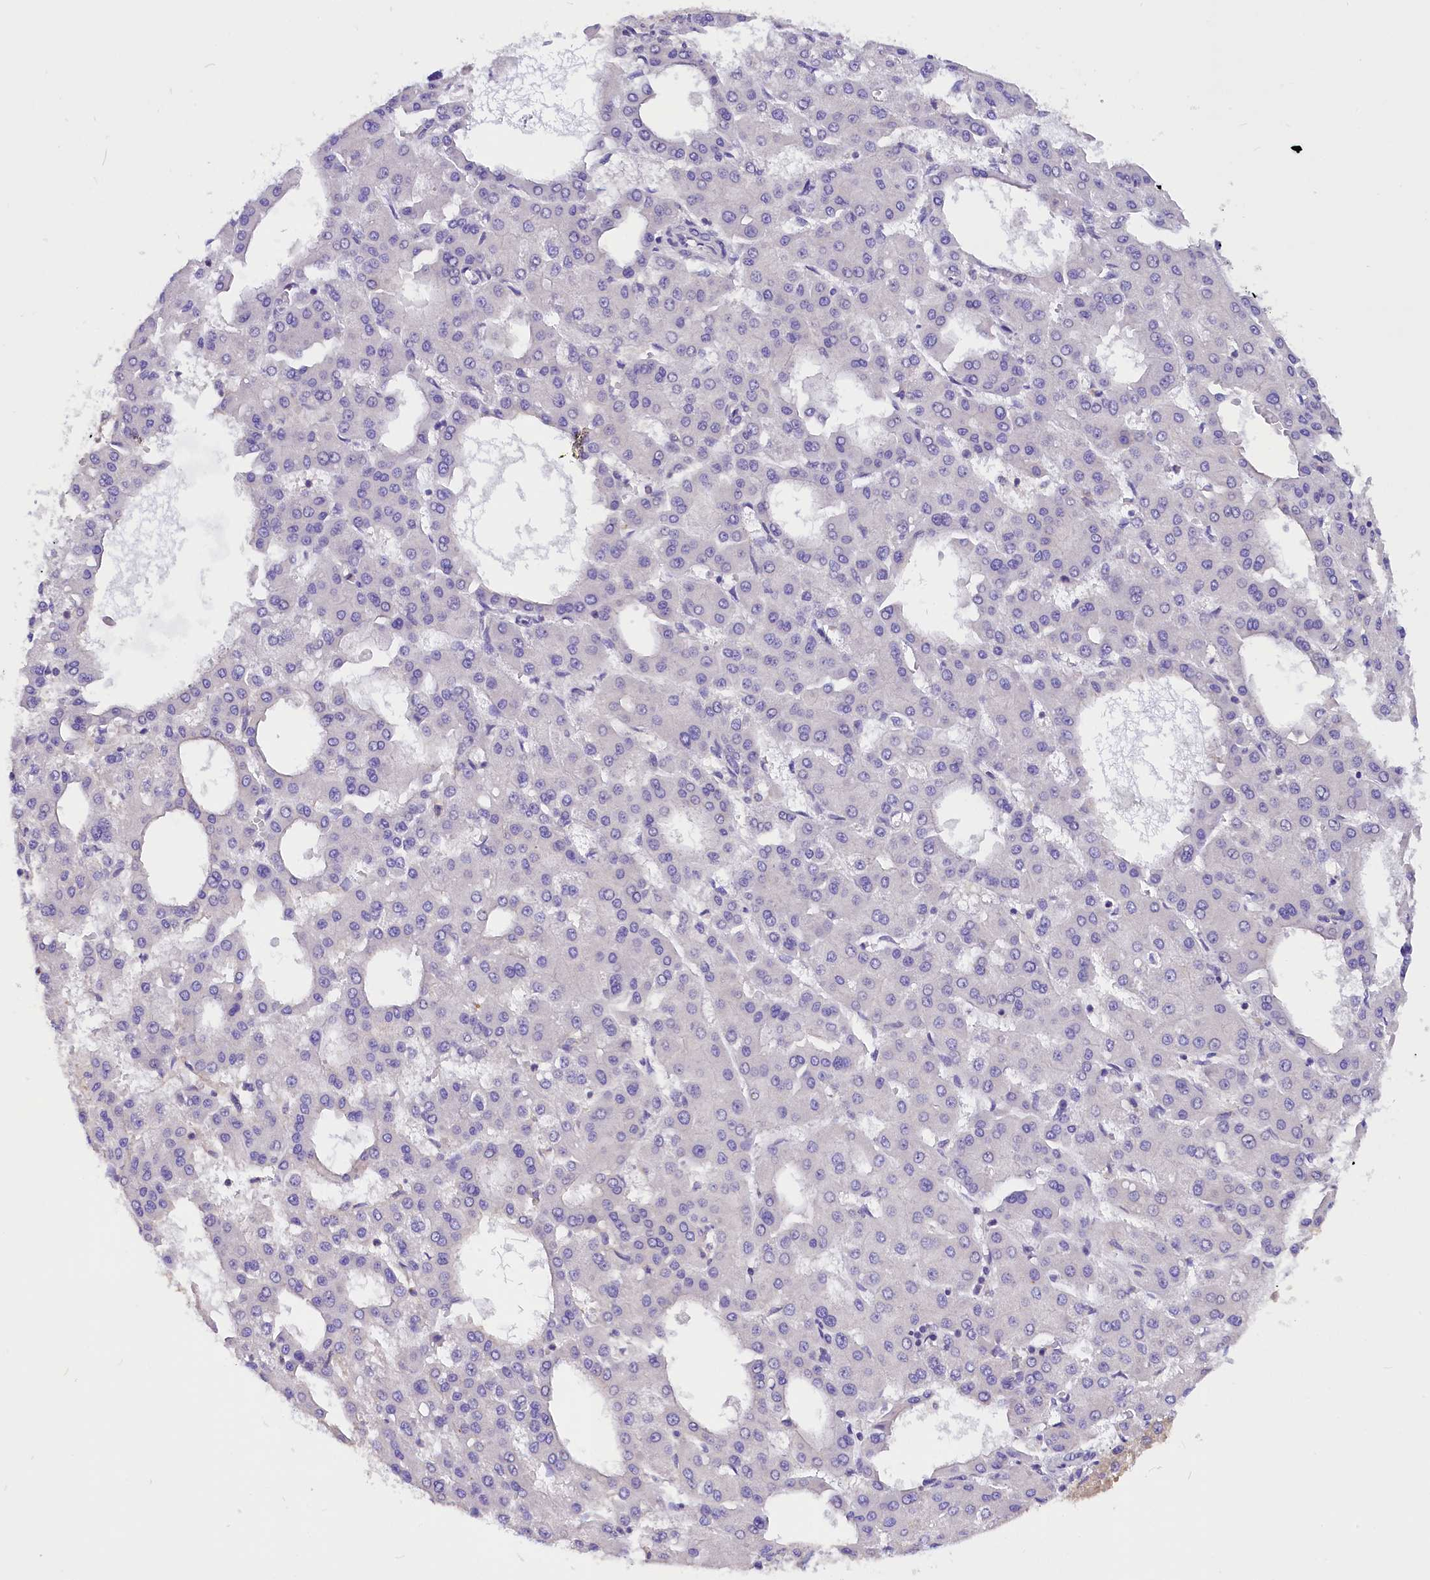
{"staining": {"intensity": "negative", "quantity": "none", "location": "none"}, "tissue": "liver cancer", "cell_type": "Tumor cells", "image_type": "cancer", "snomed": [{"axis": "morphology", "description": "Carcinoma, Hepatocellular, NOS"}, {"axis": "topography", "description": "Liver"}], "caption": "Immunohistochemistry (IHC) of human liver cancer demonstrates no staining in tumor cells.", "gene": "AP3B2", "patient": {"sex": "male", "age": 47}}